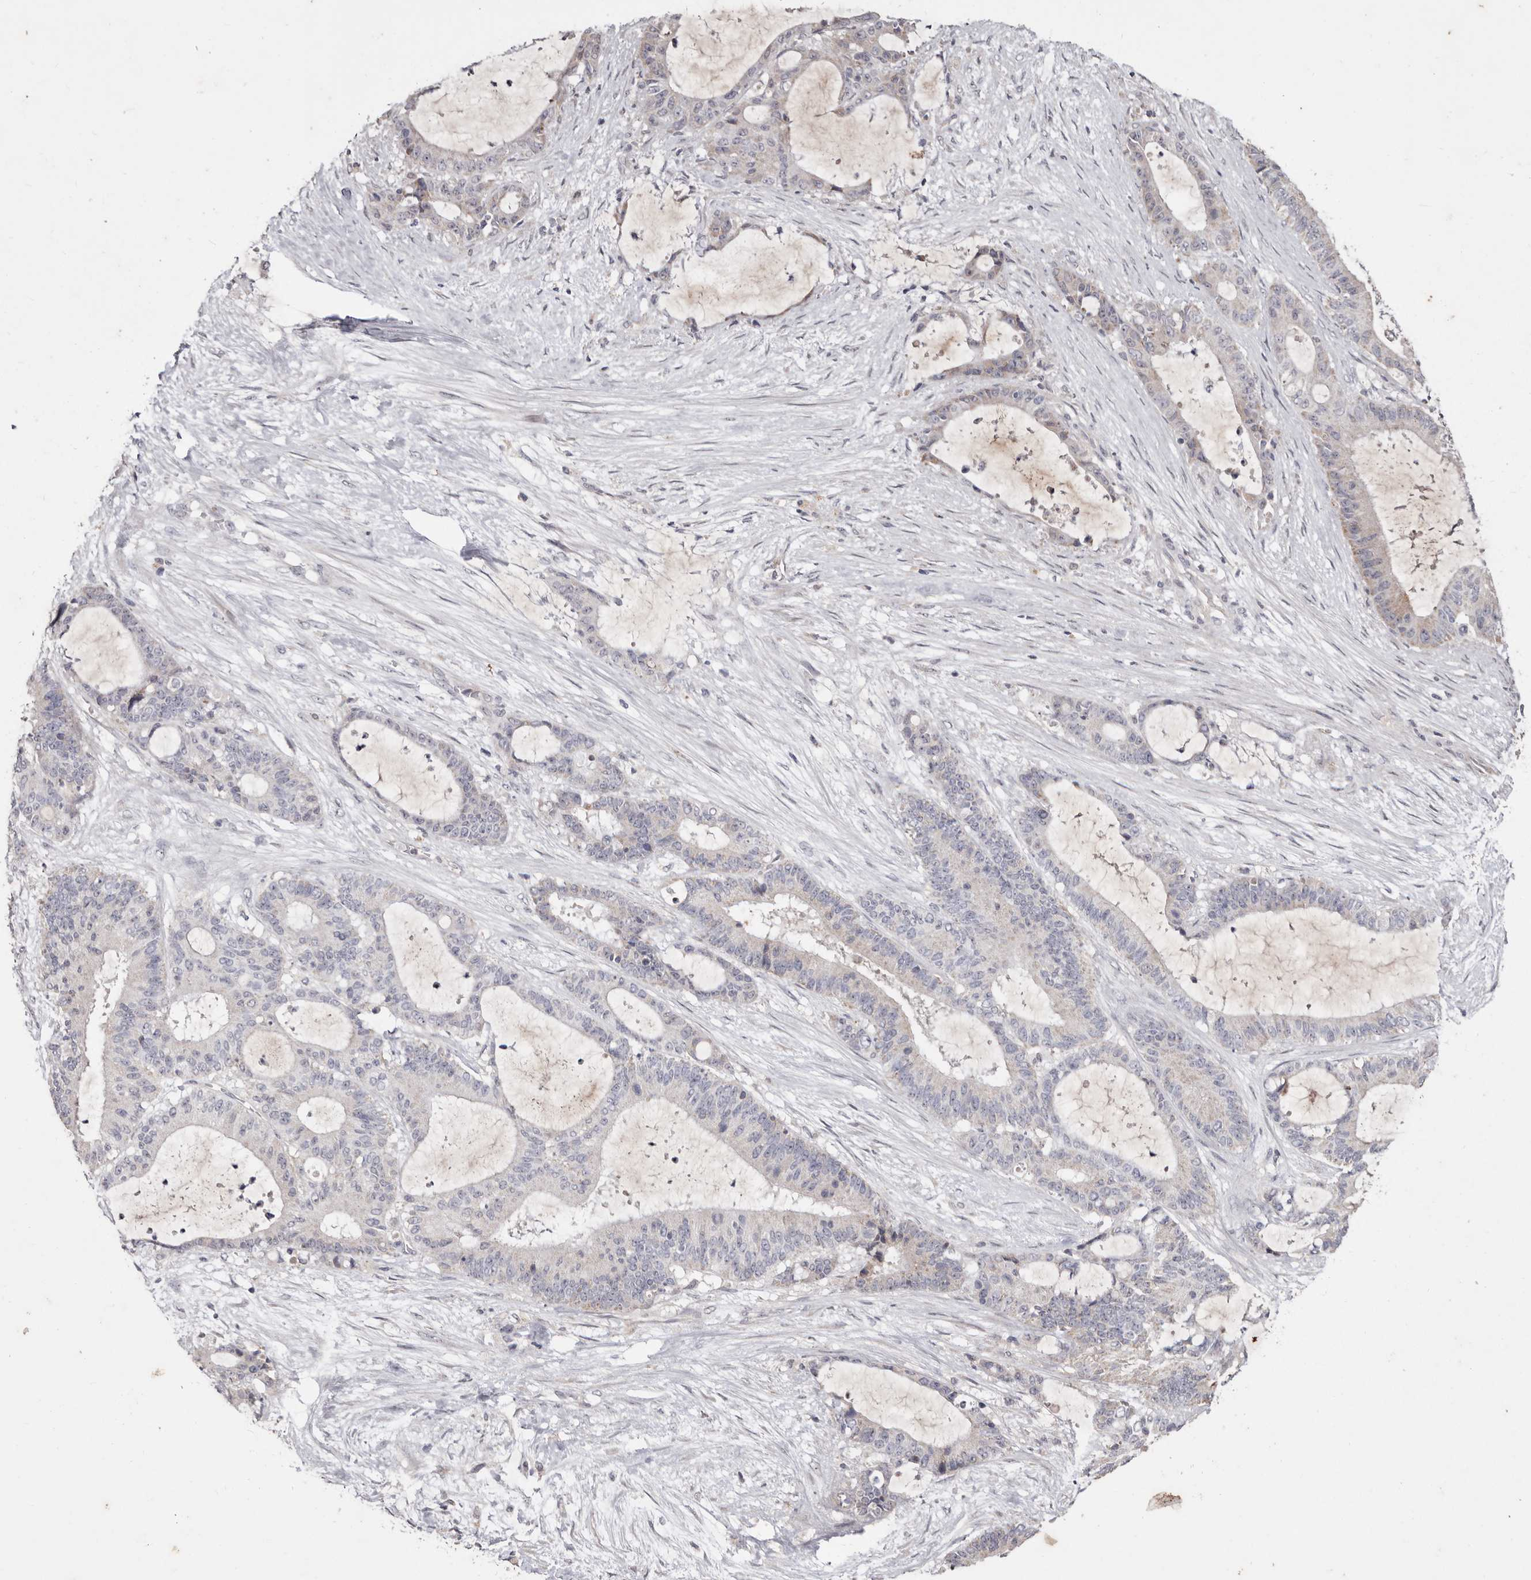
{"staining": {"intensity": "negative", "quantity": "none", "location": "none"}, "tissue": "liver cancer", "cell_type": "Tumor cells", "image_type": "cancer", "snomed": [{"axis": "morphology", "description": "Normal tissue, NOS"}, {"axis": "morphology", "description": "Cholangiocarcinoma"}, {"axis": "topography", "description": "Liver"}, {"axis": "topography", "description": "Peripheral nerve tissue"}], "caption": "Immunohistochemical staining of human liver cancer (cholangiocarcinoma) shows no significant expression in tumor cells.", "gene": "FLAD1", "patient": {"sex": "female", "age": 73}}